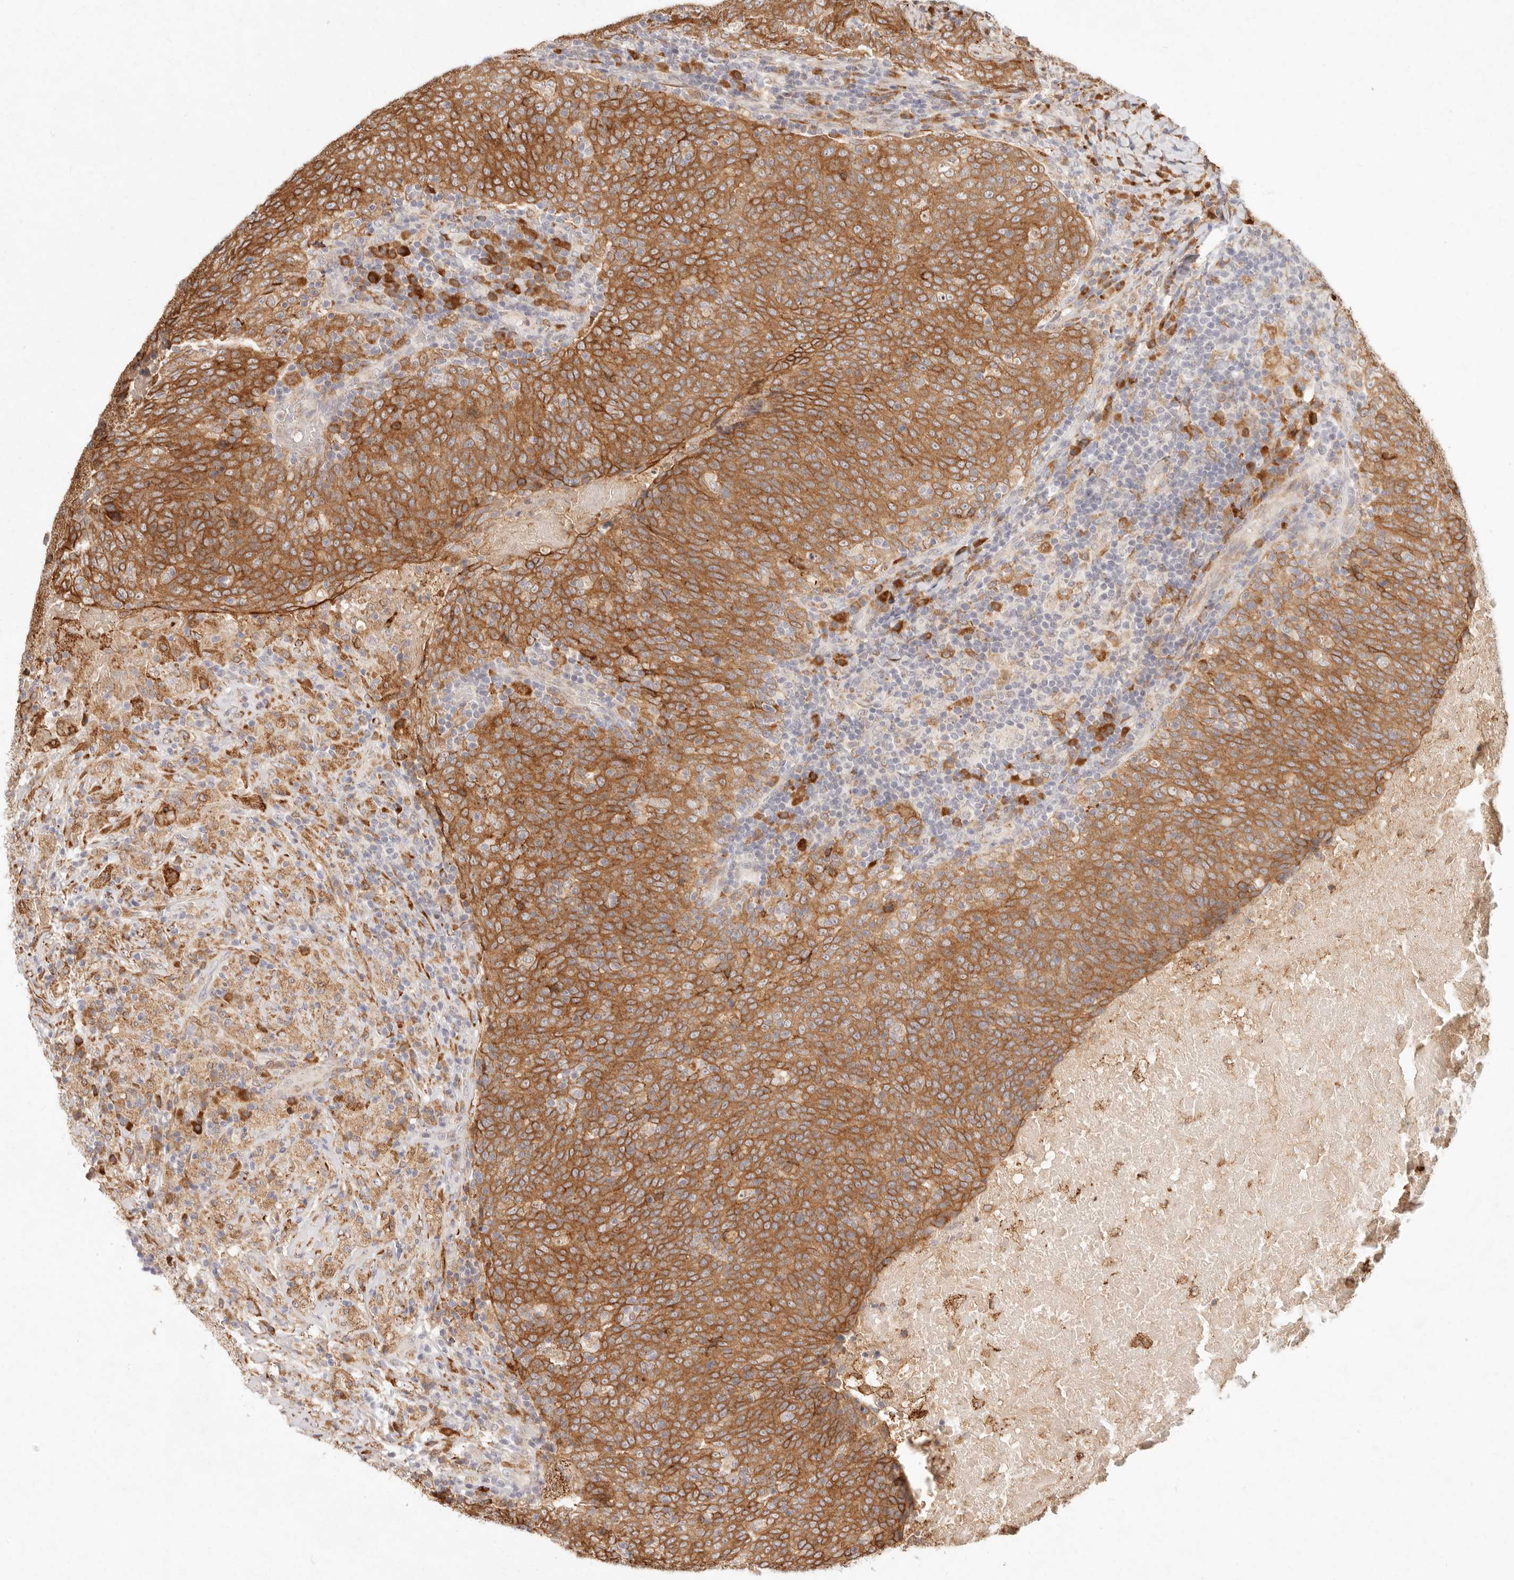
{"staining": {"intensity": "strong", "quantity": ">75%", "location": "cytoplasmic/membranous"}, "tissue": "head and neck cancer", "cell_type": "Tumor cells", "image_type": "cancer", "snomed": [{"axis": "morphology", "description": "Squamous cell carcinoma, NOS"}, {"axis": "morphology", "description": "Squamous cell carcinoma, metastatic, NOS"}, {"axis": "topography", "description": "Lymph node"}, {"axis": "topography", "description": "Head-Neck"}], "caption": "Protein expression analysis of squamous cell carcinoma (head and neck) shows strong cytoplasmic/membranous positivity in about >75% of tumor cells. (brown staining indicates protein expression, while blue staining denotes nuclei).", "gene": "C1orf127", "patient": {"sex": "male", "age": 62}}